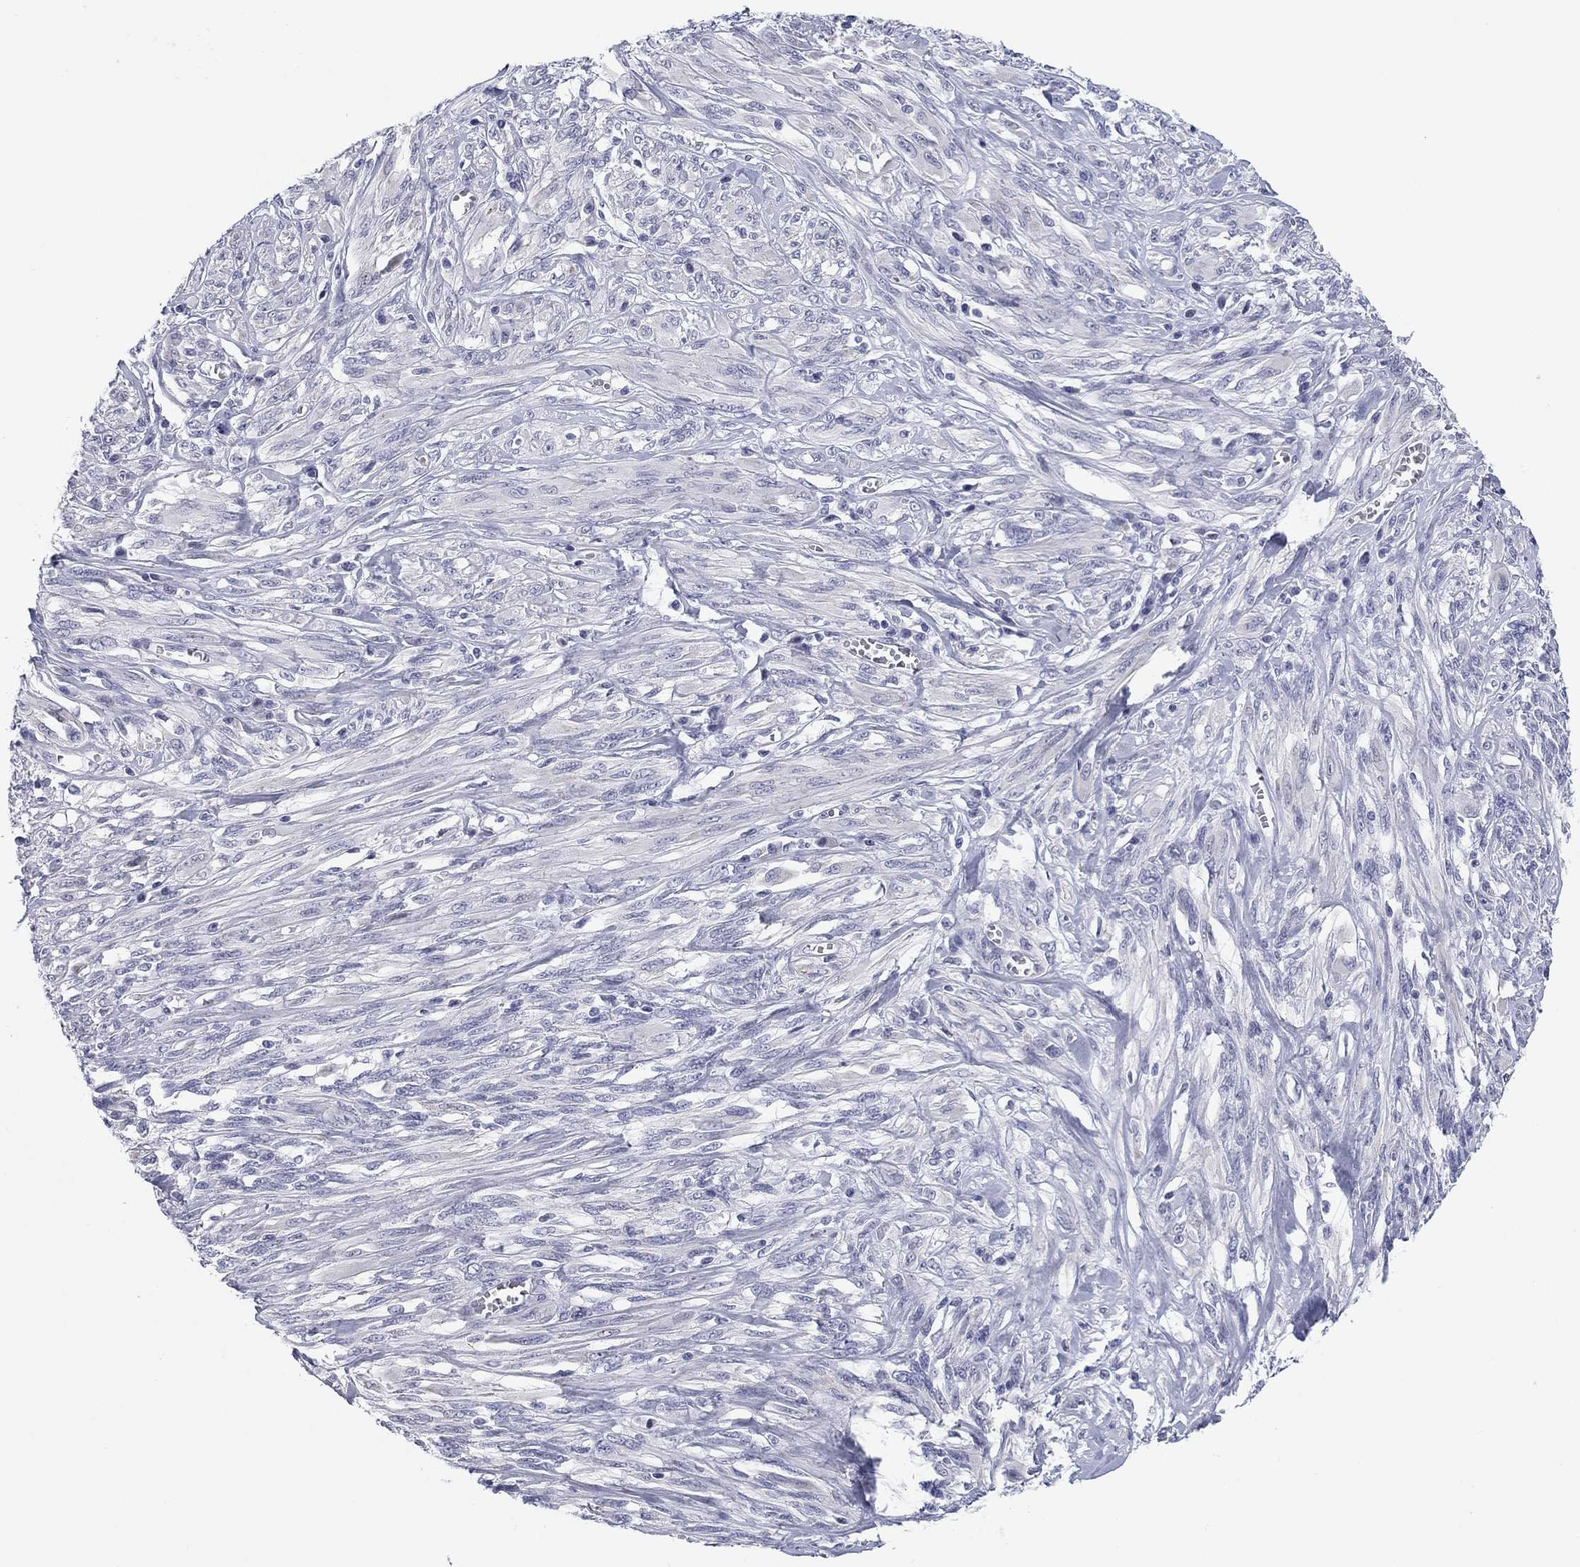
{"staining": {"intensity": "negative", "quantity": "none", "location": "none"}, "tissue": "melanoma", "cell_type": "Tumor cells", "image_type": "cancer", "snomed": [{"axis": "morphology", "description": "Malignant melanoma, NOS"}, {"axis": "topography", "description": "Skin"}], "caption": "Micrograph shows no significant protein expression in tumor cells of malignant melanoma.", "gene": "PRPH", "patient": {"sex": "female", "age": 91}}